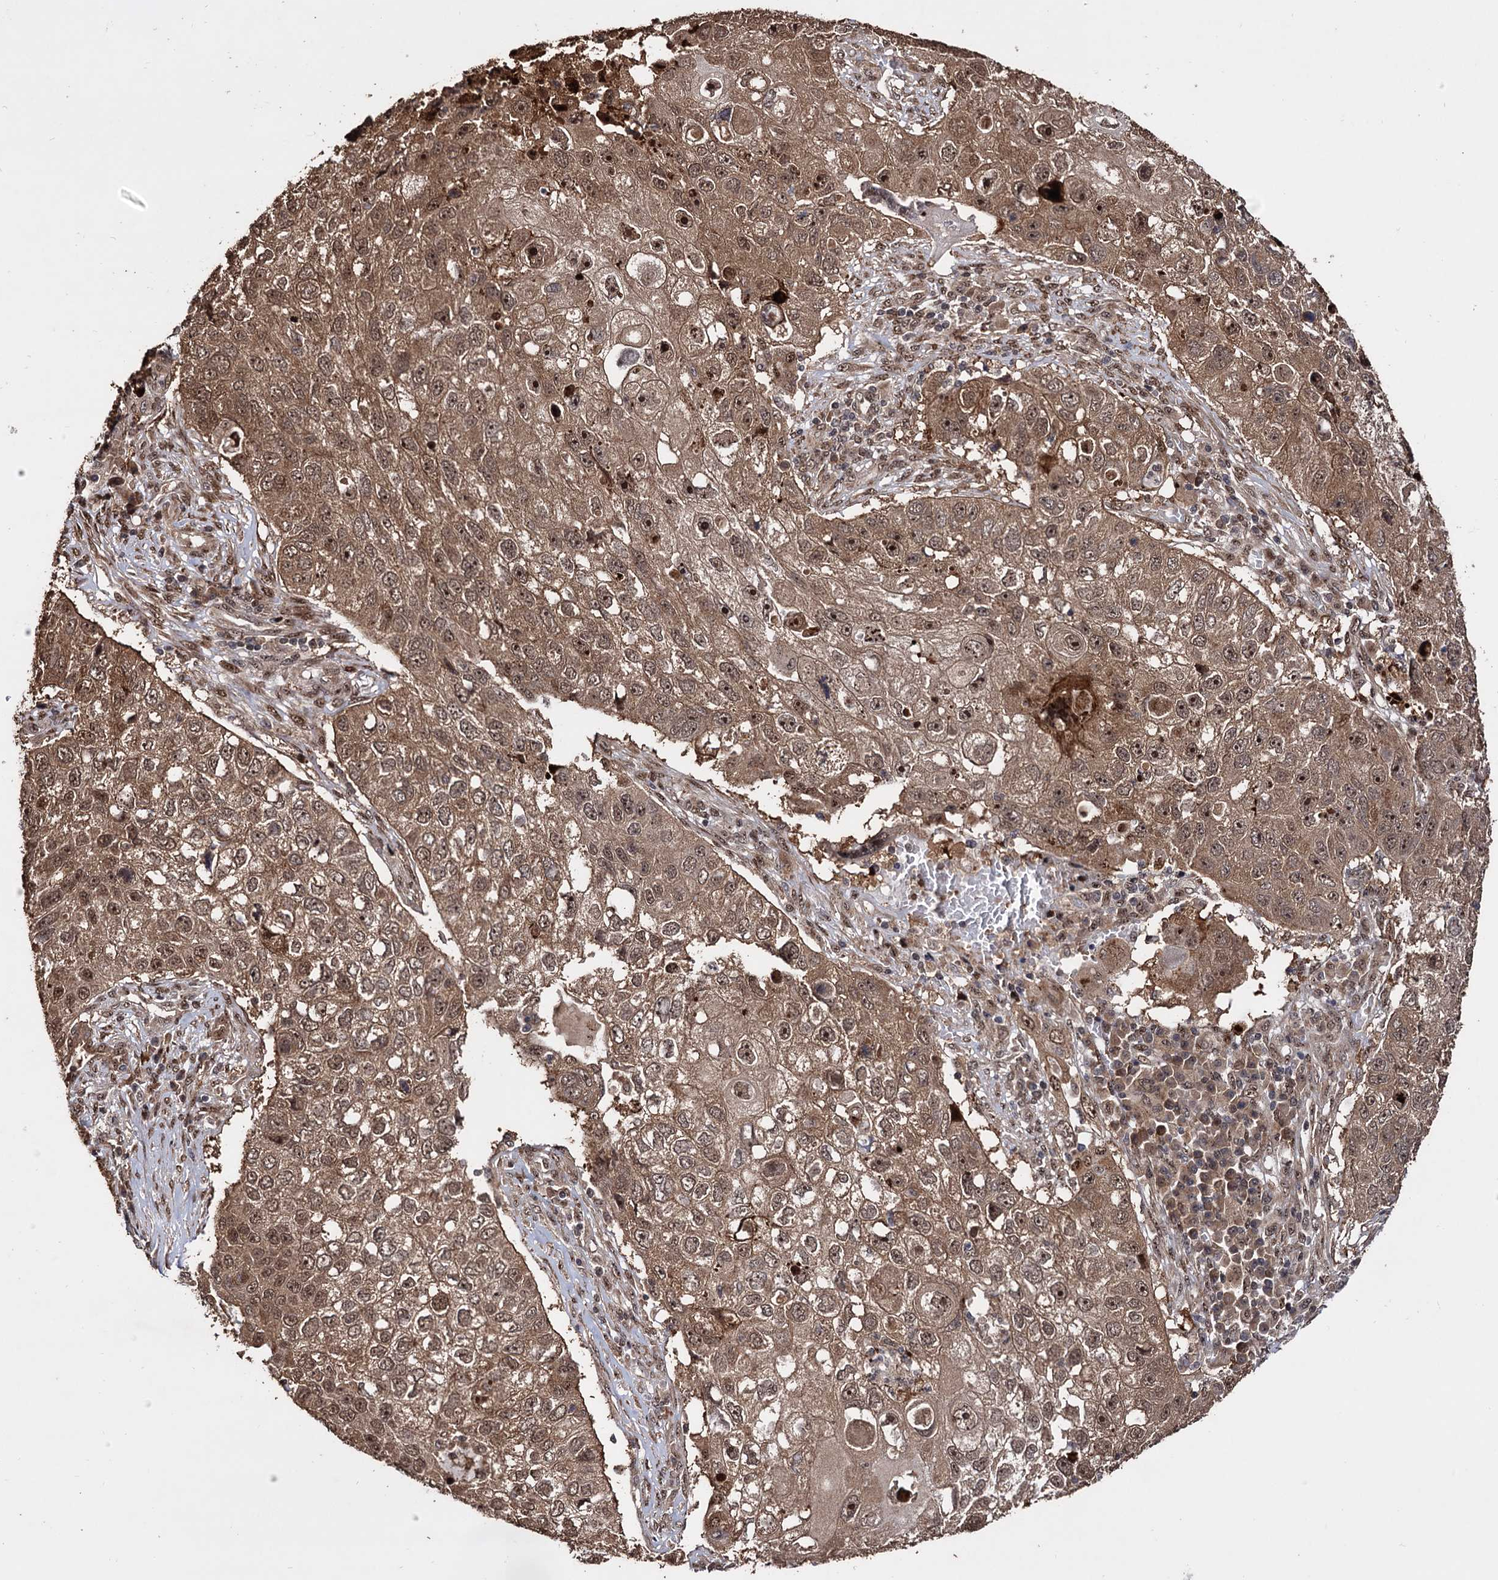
{"staining": {"intensity": "moderate", "quantity": ">75%", "location": "cytoplasmic/membranous,nuclear"}, "tissue": "lung cancer", "cell_type": "Tumor cells", "image_type": "cancer", "snomed": [{"axis": "morphology", "description": "Squamous cell carcinoma, NOS"}, {"axis": "topography", "description": "Lung"}], "caption": "High-magnification brightfield microscopy of lung squamous cell carcinoma stained with DAB (3,3'-diaminobenzidine) (brown) and counterstained with hematoxylin (blue). tumor cells exhibit moderate cytoplasmic/membranous and nuclear positivity is appreciated in approximately>75% of cells. (Stains: DAB (3,3'-diaminobenzidine) in brown, nuclei in blue, Microscopy: brightfield microscopy at high magnification).", "gene": "PIGB", "patient": {"sex": "male", "age": 61}}